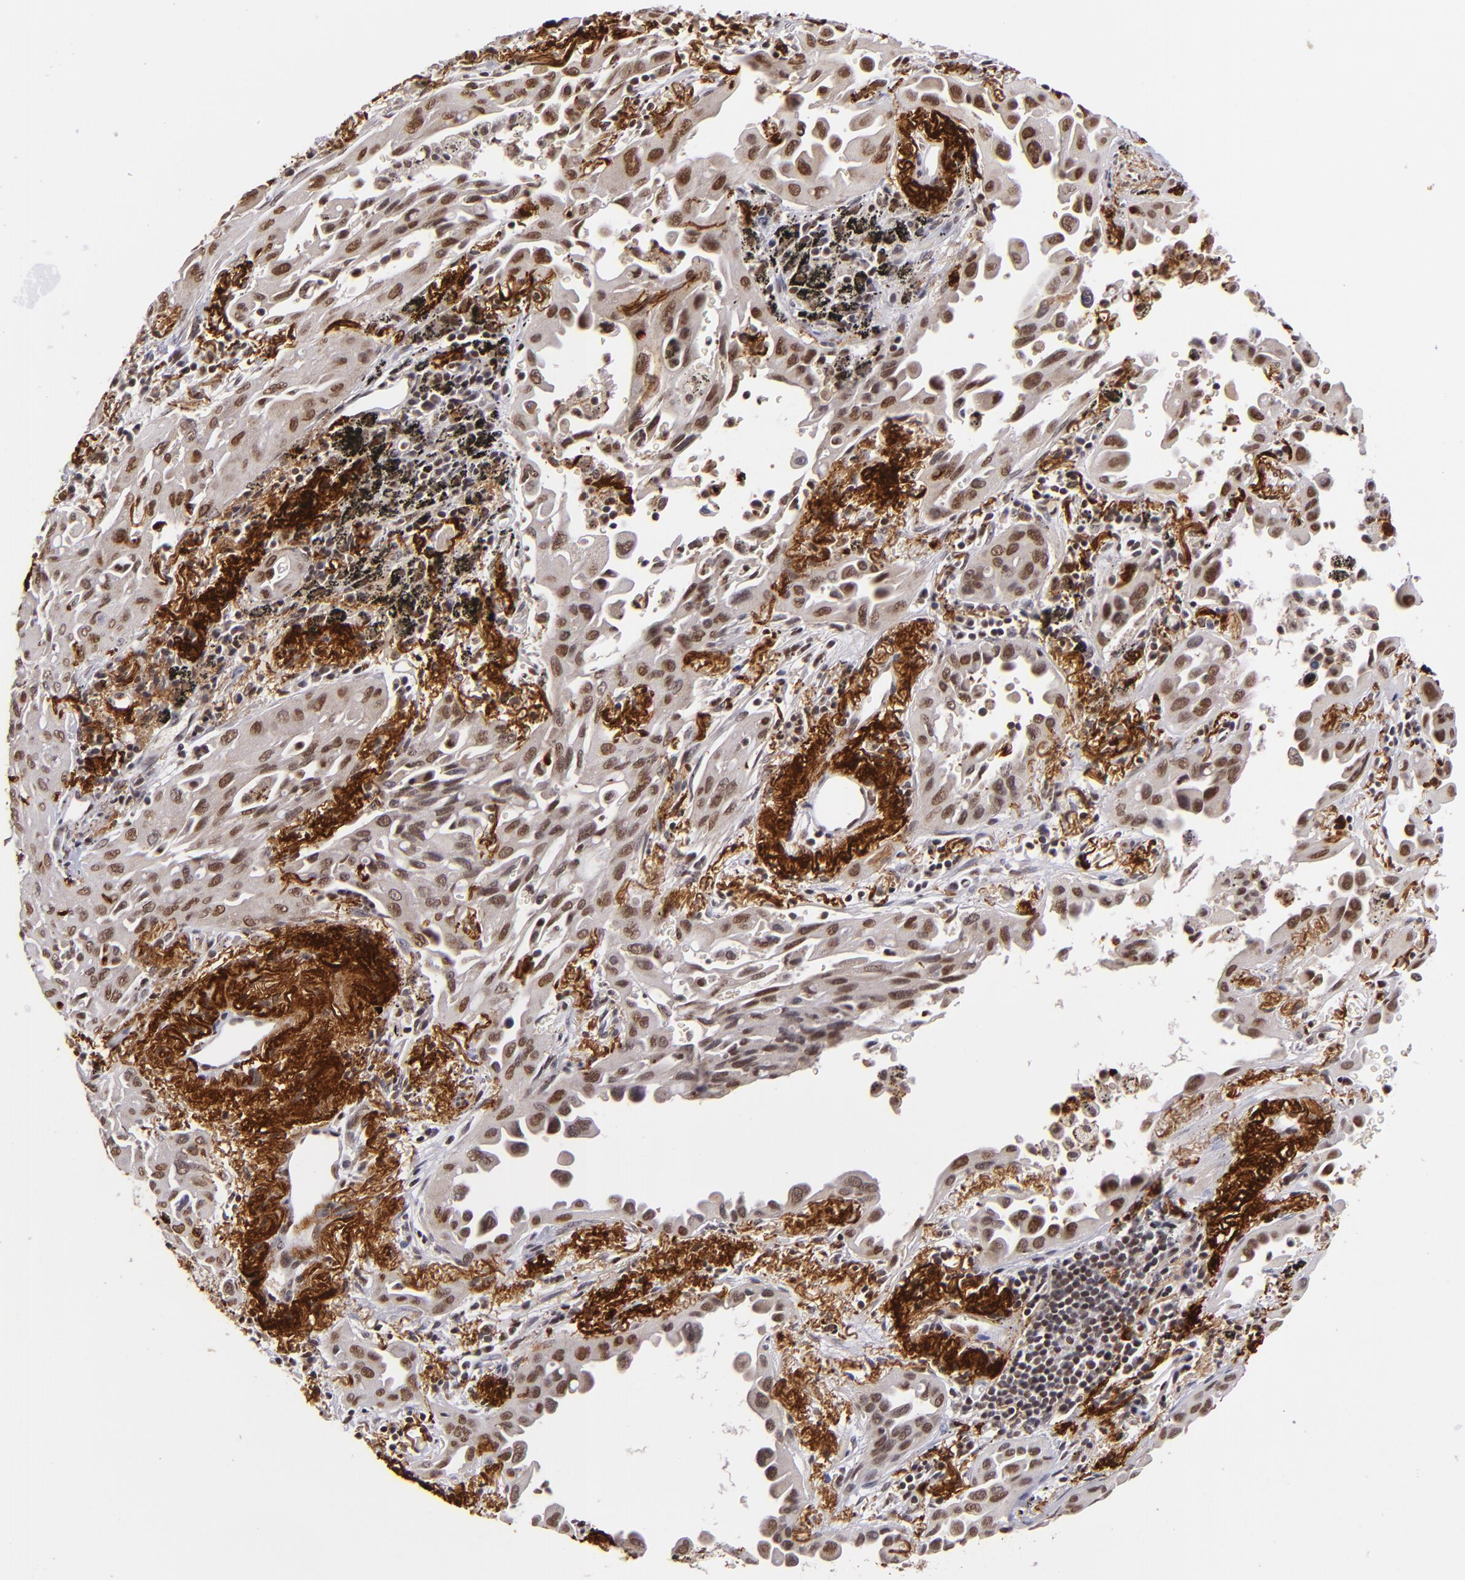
{"staining": {"intensity": "moderate", "quantity": "25%-75%", "location": "nuclear"}, "tissue": "lung cancer", "cell_type": "Tumor cells", "image_type": "cancer", "snomed": [{"axis": "morphology", "description": "Adenocarcinoma, NOS"}, {"axis": "topography", "description": "Lung"}], "caption": "Protein staining demonstrates moderate nuclear positivity in about 25%-75% of tumor cells in lung cancer (adenocarcinoma).", "gene": "RXRG", "patient": {"sex": "male", "age": 68}}